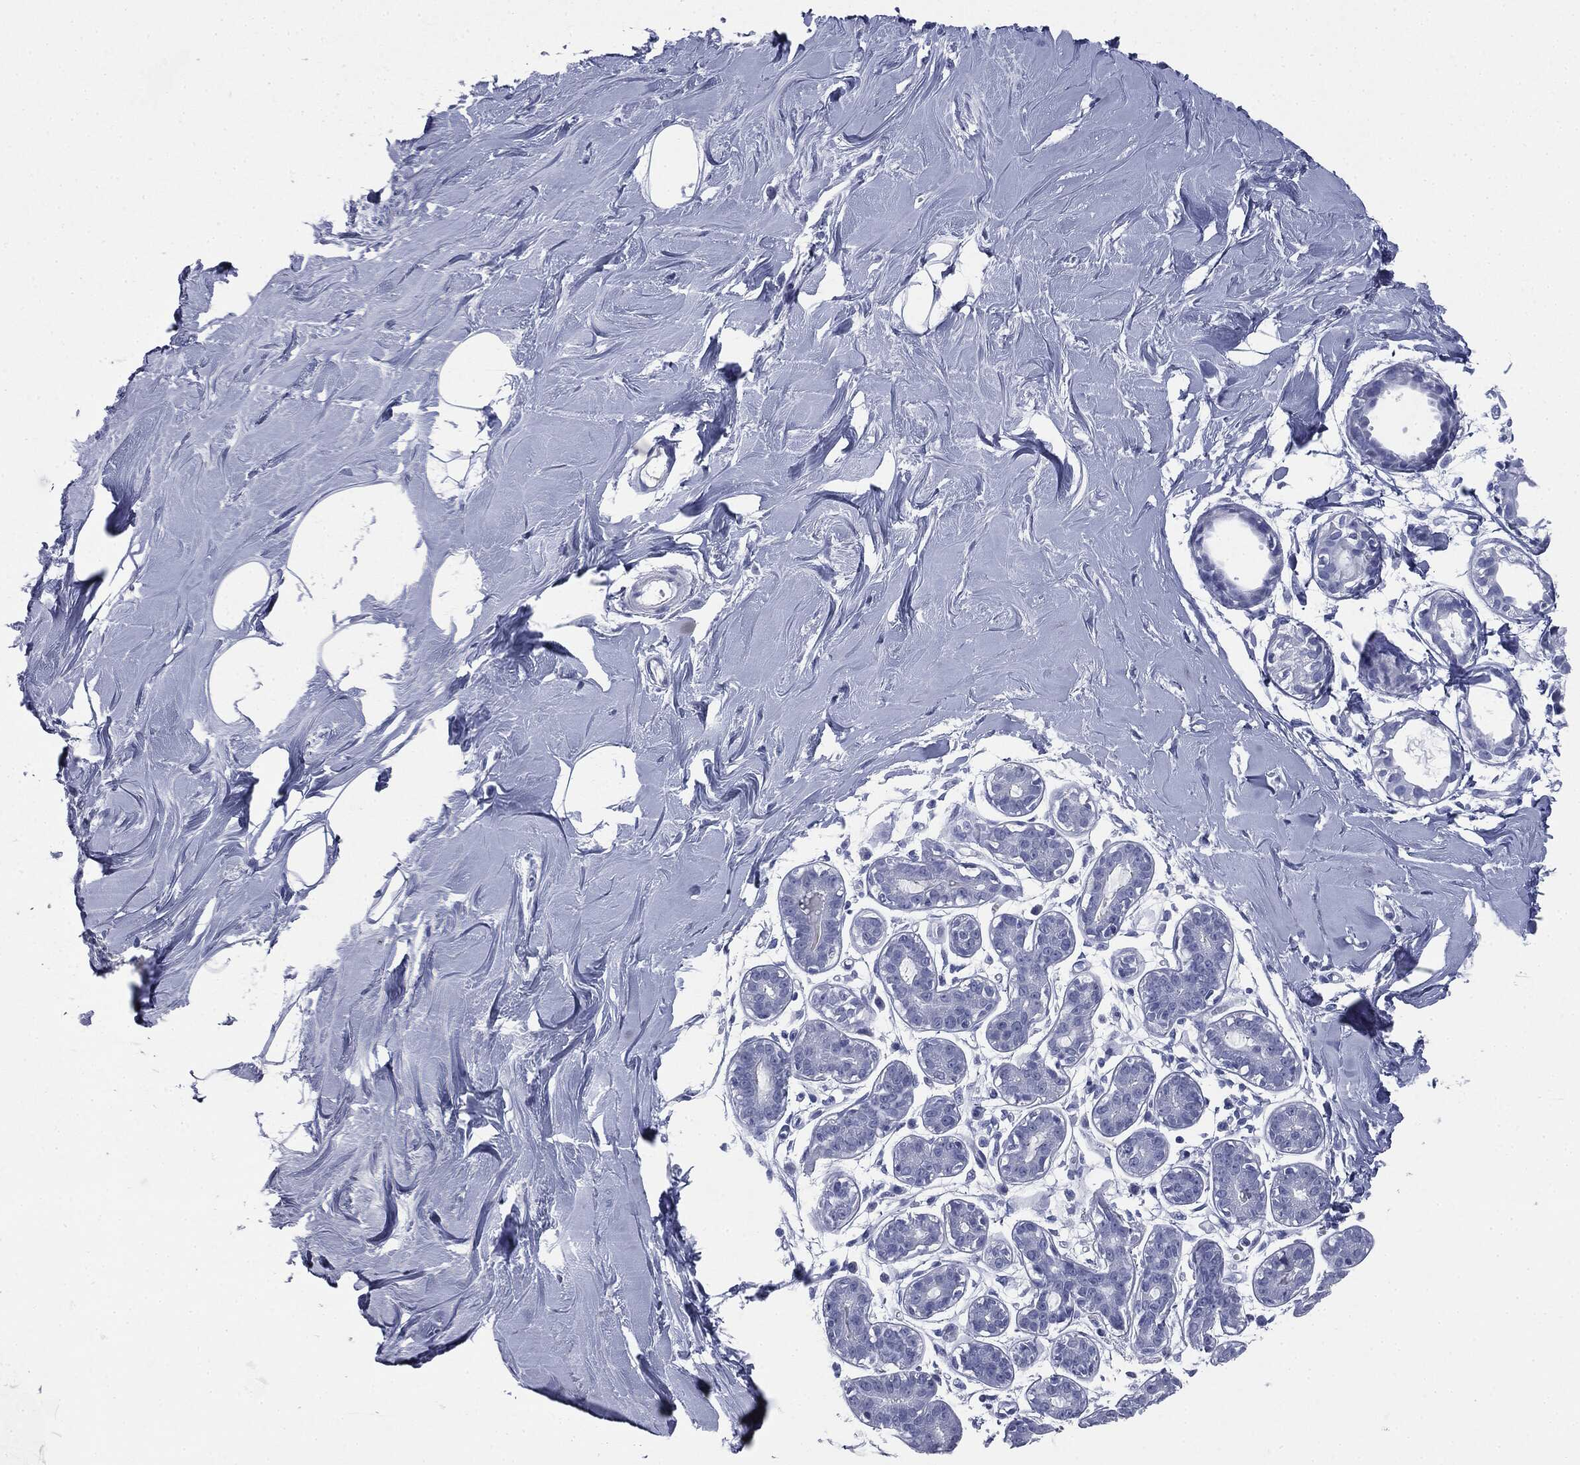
{"staining": {"intensity": "negative", "quantity": "none", "location": "none"}, "tissue": "adipose tissue", "cell_type": "Adipocytes", "image_type": "normal", "snomed": [{"axis": "morphology", "description": "Normal tissue, NOS"}, {"axis": "topography", "description": "Breast"}], "caption": "IHC photomicrograph of normal human adipose tissue stained for a protein (brown), which demonstrates no staining in adipocytes.", "gene": "ATP2A1", "patient": {"sex": "female", "age": 49}}